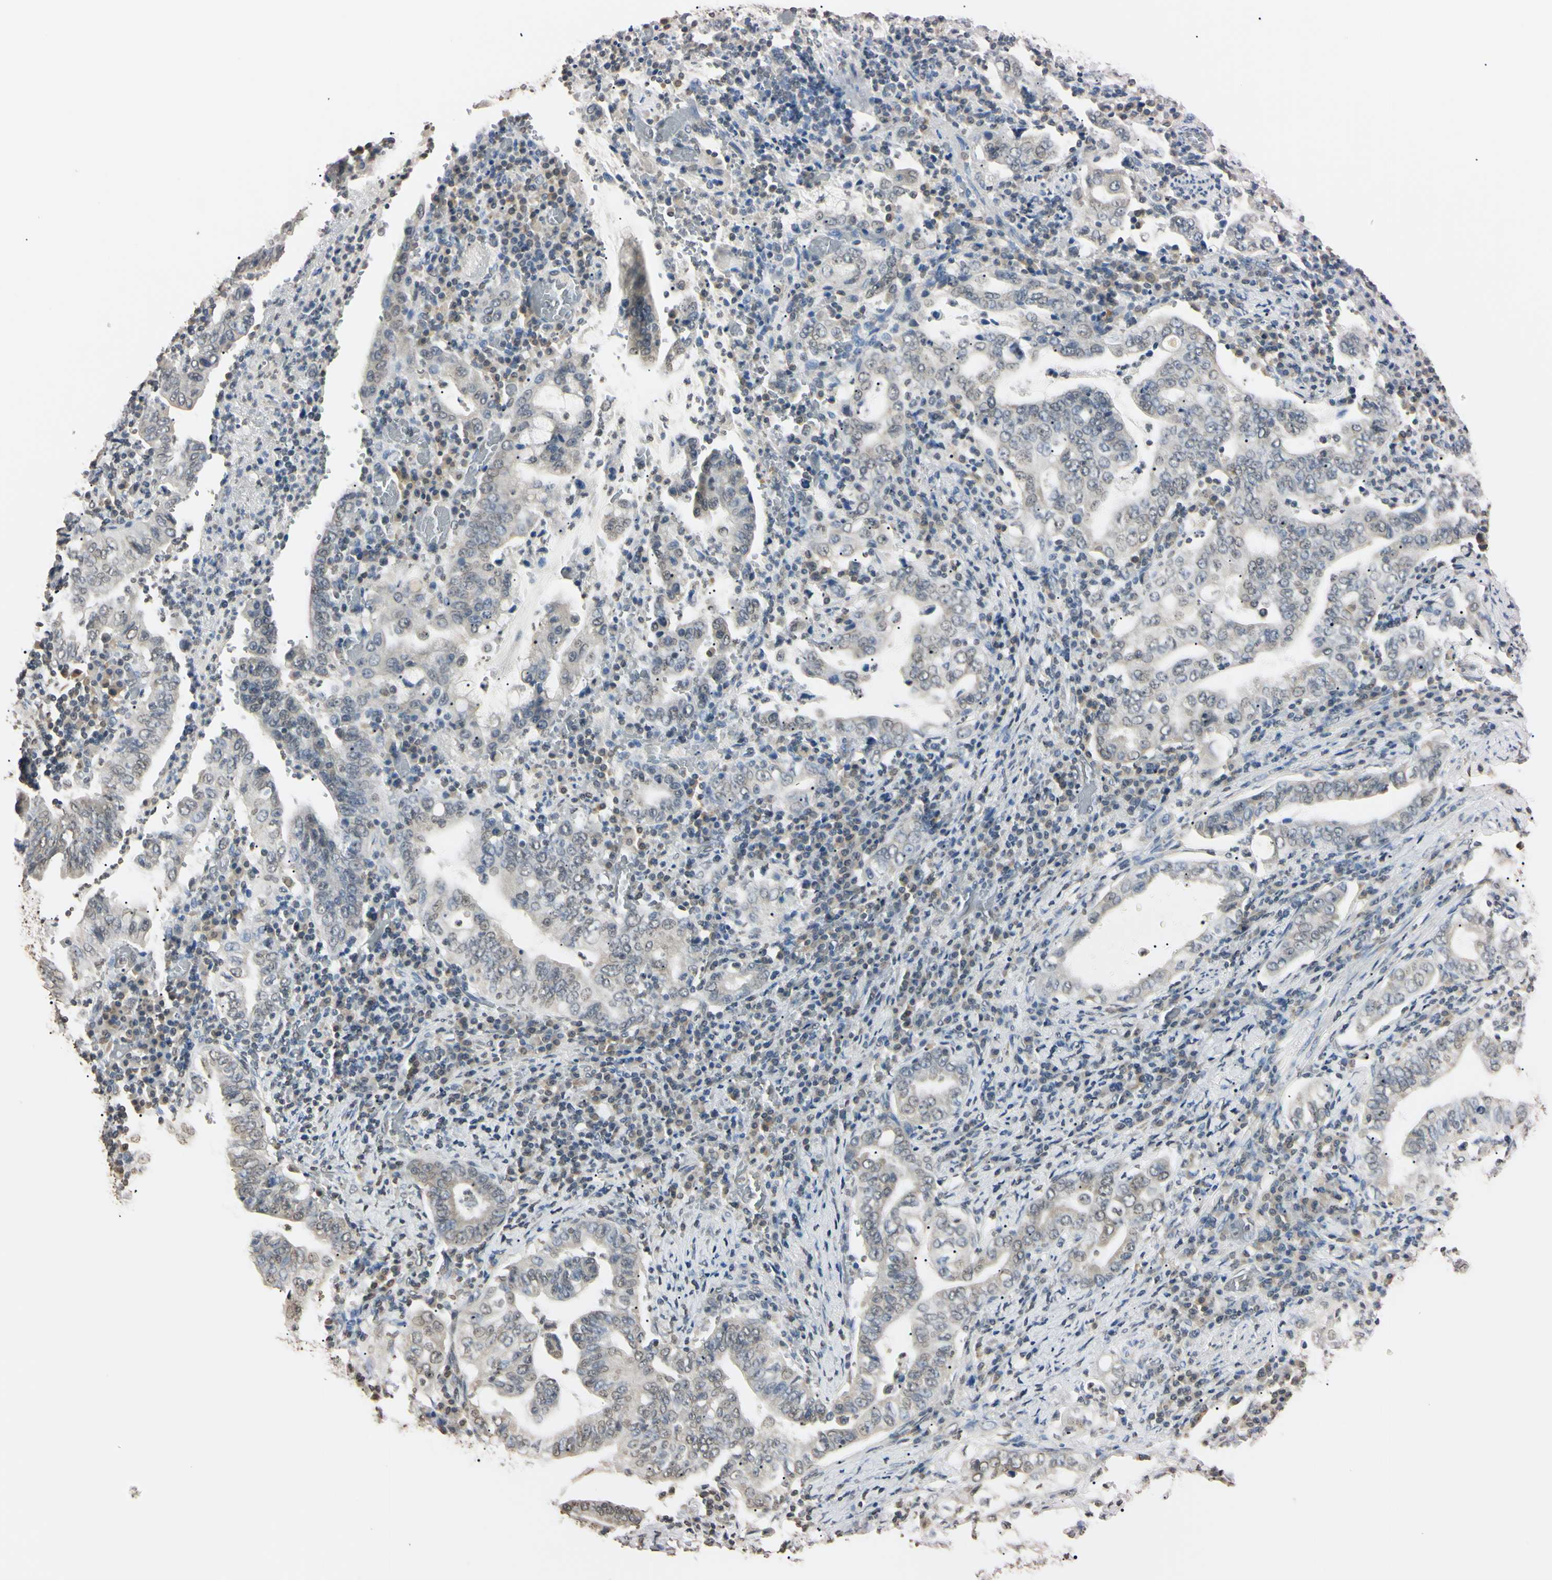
{"staining": {"intensity": "weak", "quantity": "<25%", "location": "nuclear"}, "tissue": "stomach cancer", "cell_type": "Tumor cells", "image_type": "cancer", "snomed": [{"axis": "morphology", "description": "Normal tissue, NOS"}, {"axis": "morphology", "description": "Adenocarcinoma, NOS"}, {"axis": "topography", "description": "Esophagus"}, {"axis": "topography", "description": "Stomach, upper"}, {"axis": "topography", "description": "Peripheral nerve tissue"}], "caption": "This is an immunohistochemistry image of stomach adenocarcinoma. There is no positivity in tumor cells.", "gene": "CDC45", "patient": {"sex": "male", "age": 62}}